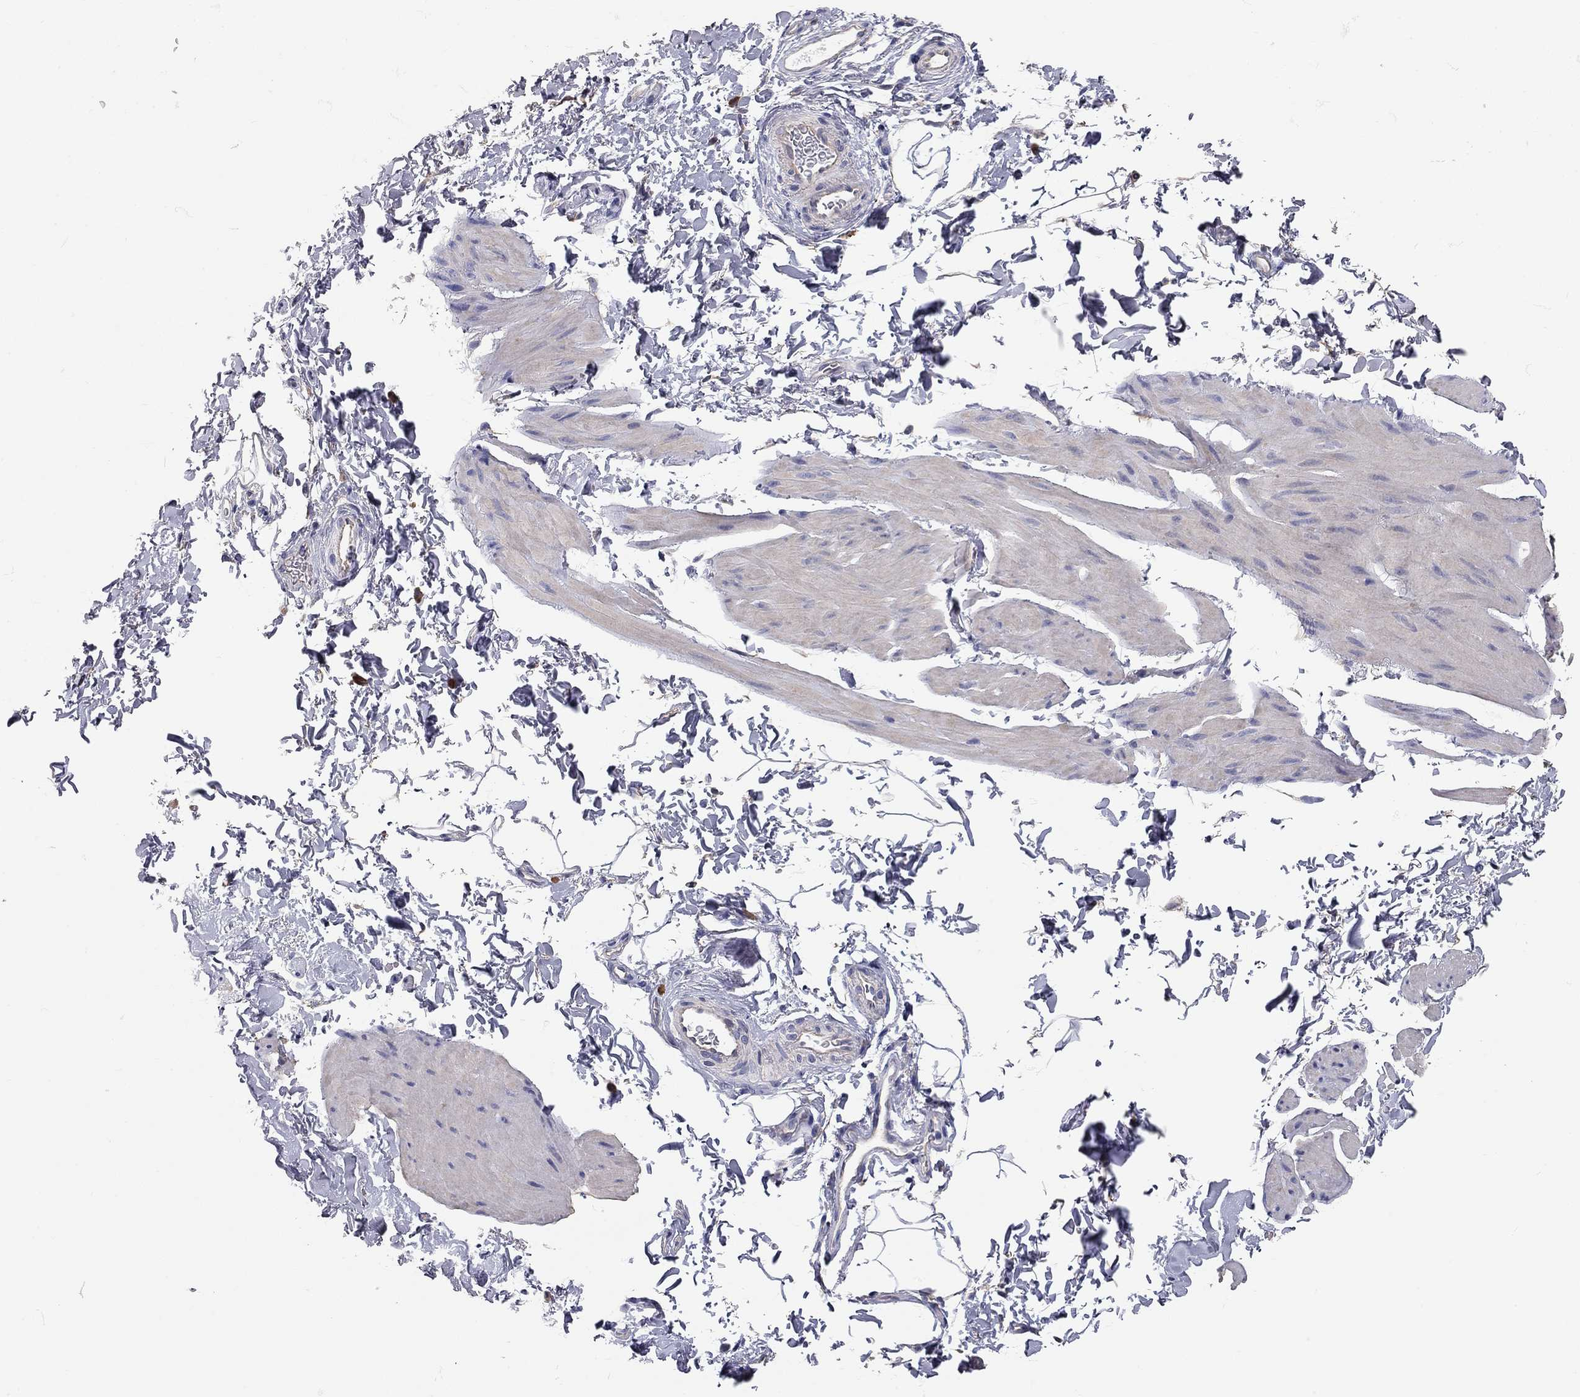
{"staining": {"intensity": "negative", "quantity": "none", "location": "none"}, "tissue": "smooth muscle", "cell_type": "Smooth muscle cells", "image_type": "normal", "snomed": [{"axis": "morphology", "description": "Normal tissue, NOS"}, {"axis": "topography", "description": "Adipose tissue"}, {"axis": "topography", "description": "Smooth muscle"}, {"axis": "topography", "description": "Peripheral nerve tissue"}], "caption": "IHC image of unremarkable human smooth muscle stained for a protein (brown), which displays no expression in smooth muscle cells.", "gene": "C10orf90", "patient": {"sex": "male", "age": 83}}